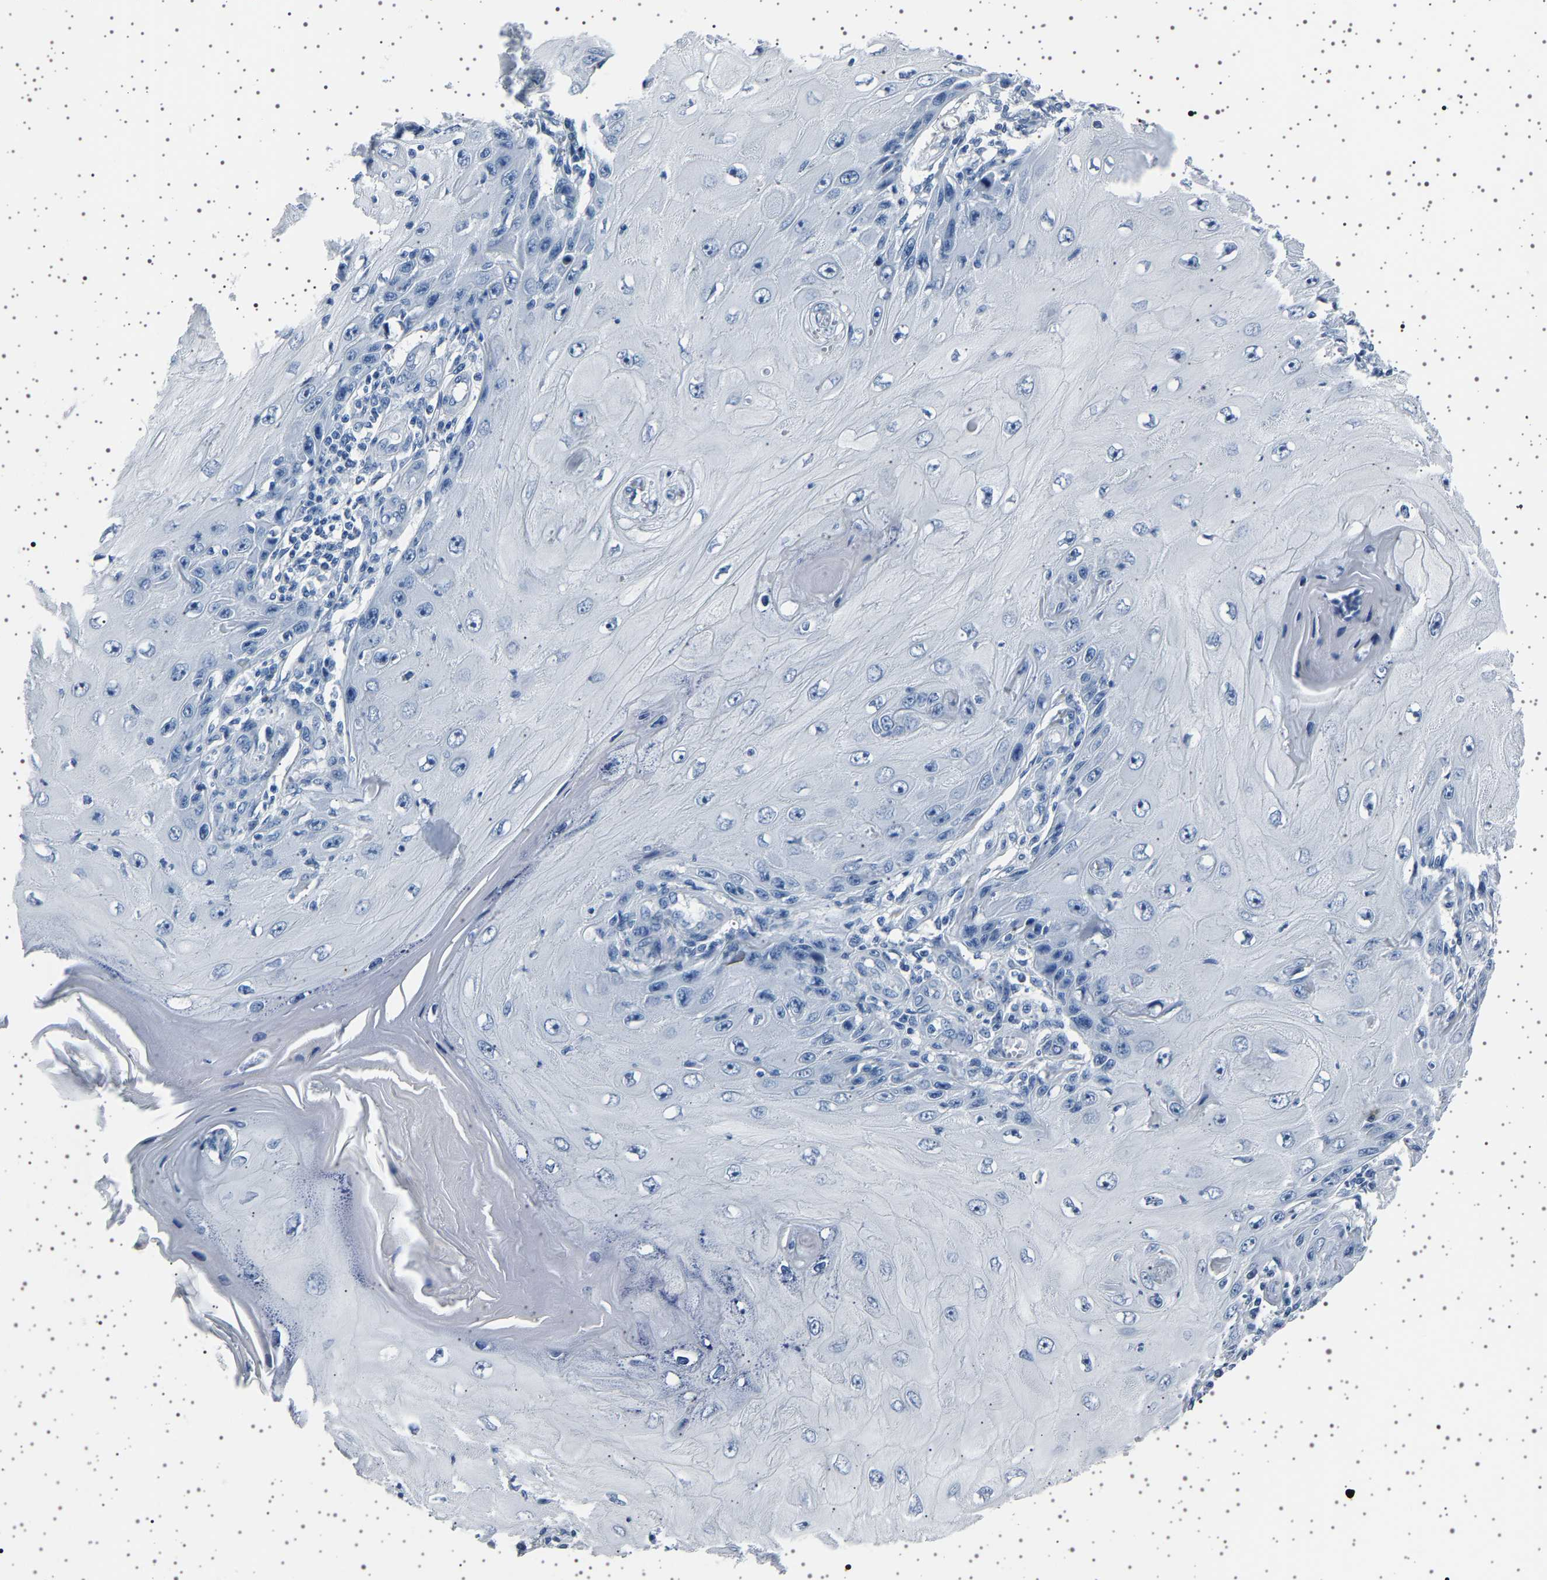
{"staining": {"intensity": "negative", "quantity": "none", "location": "none"}, "tissue": "skin cancer", "cell_type": "Tumor cells", "image_type": "cancer", "snomed": [{"axis": "morphology", "description": "Squamous cell carcinoma, NOS"}, {"axis": "topography", "description": "Skin"}], "caption": "Tumor cells are negative for brown protein staining in squamous cell carcinoma (skin).", "gene": "TFF3", "patient": {"sex": "female", "age": 73}}